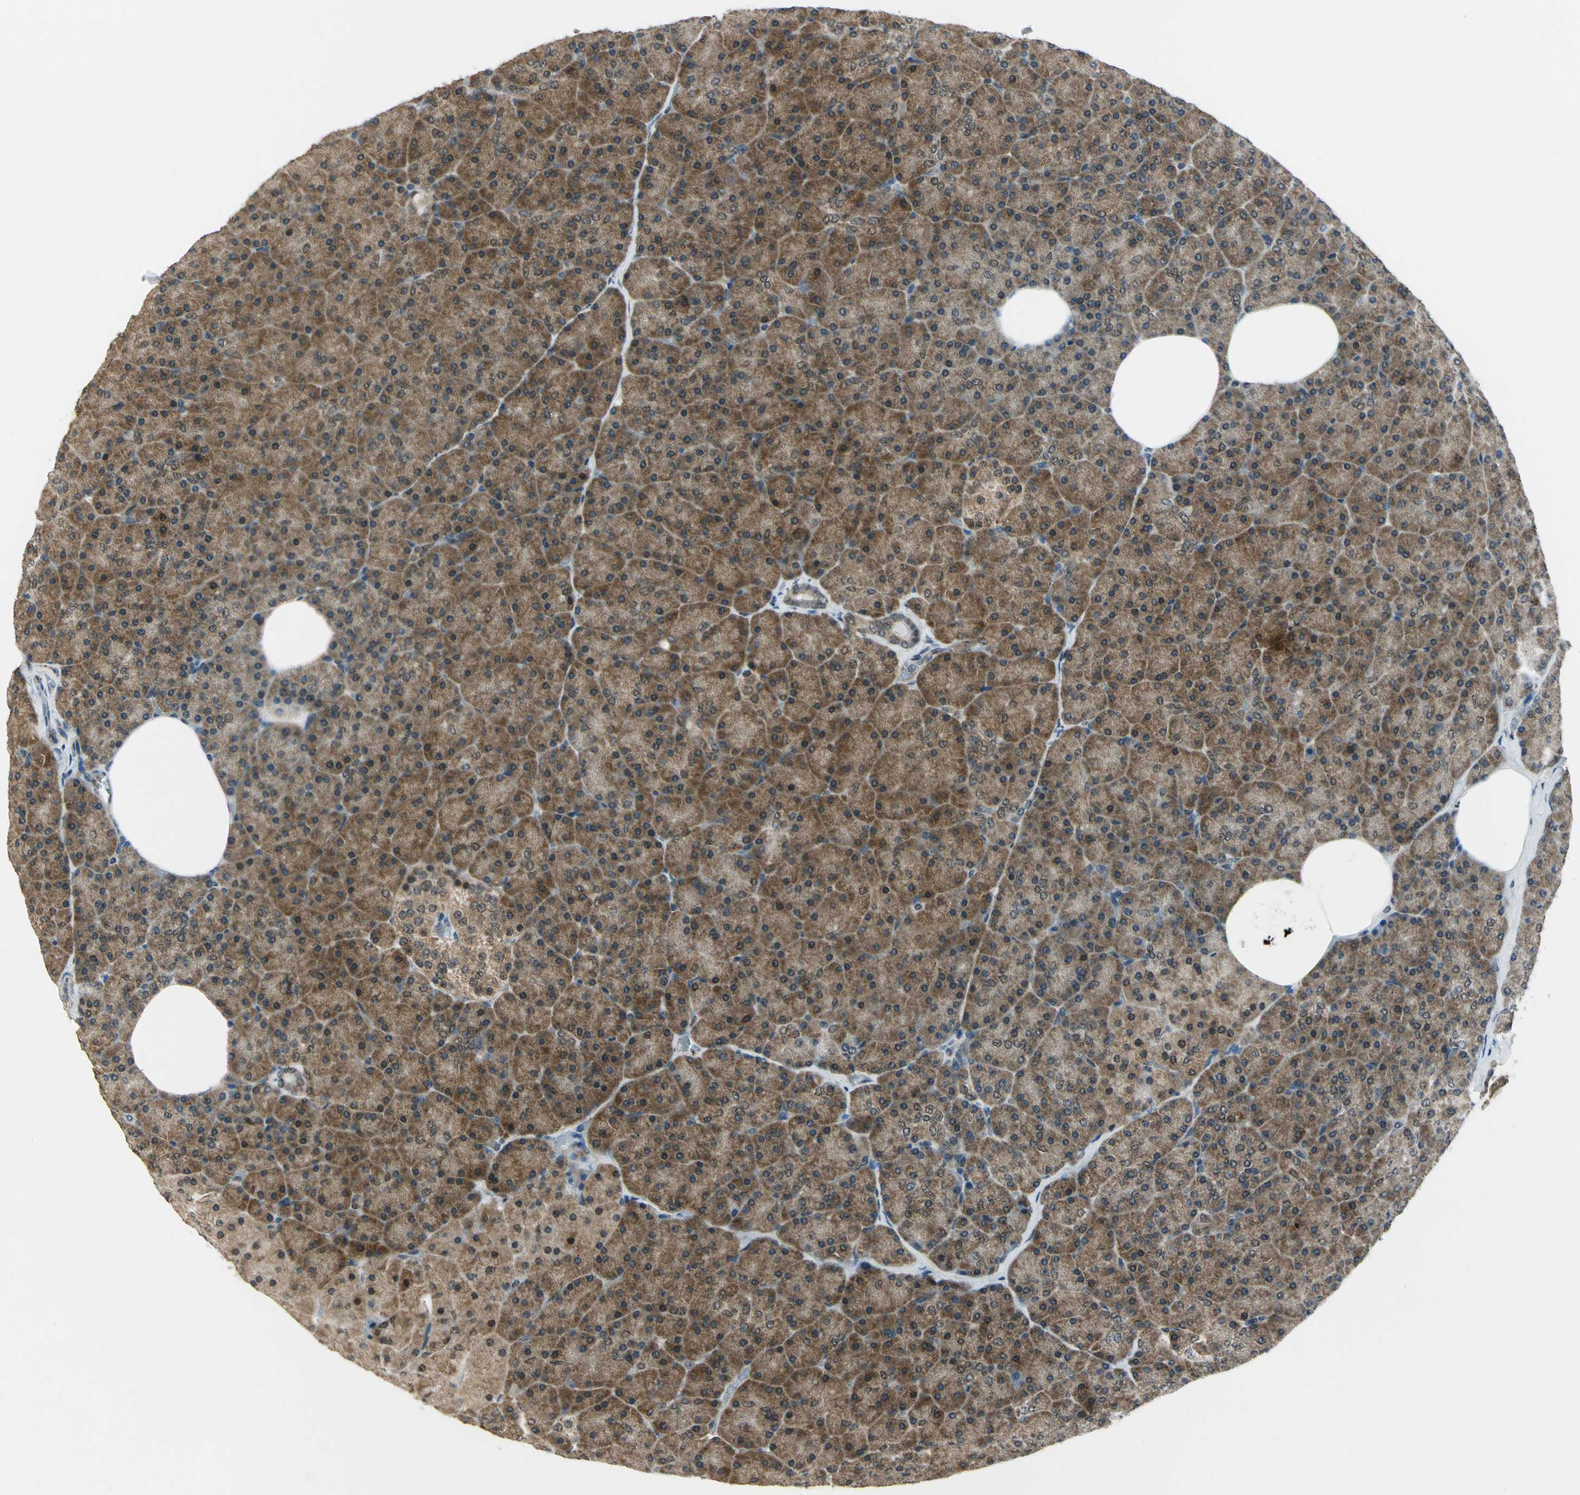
{"staining": {"intensity": "strong", "quantity": ">75%", "location": "cytoplasmic/membranous"}, "tissue": "pancreas", "cell_type": "Exocrine glandular cells", "image_type": "normal", "snomed": [{"axis": "morphology", "description": "Normal tissue, NOS"}, {"axis": "topography", "description": "Pancreas"}], "caption": "An immunohistochemistry image of benign tissue is shown. Protein staining in brown labels strong cytoplasmic/membranous positivity in pancreas within exocrine glandular cells.", "gene": "NUDT2", "patient": {"sex": "female", "age": 35}}